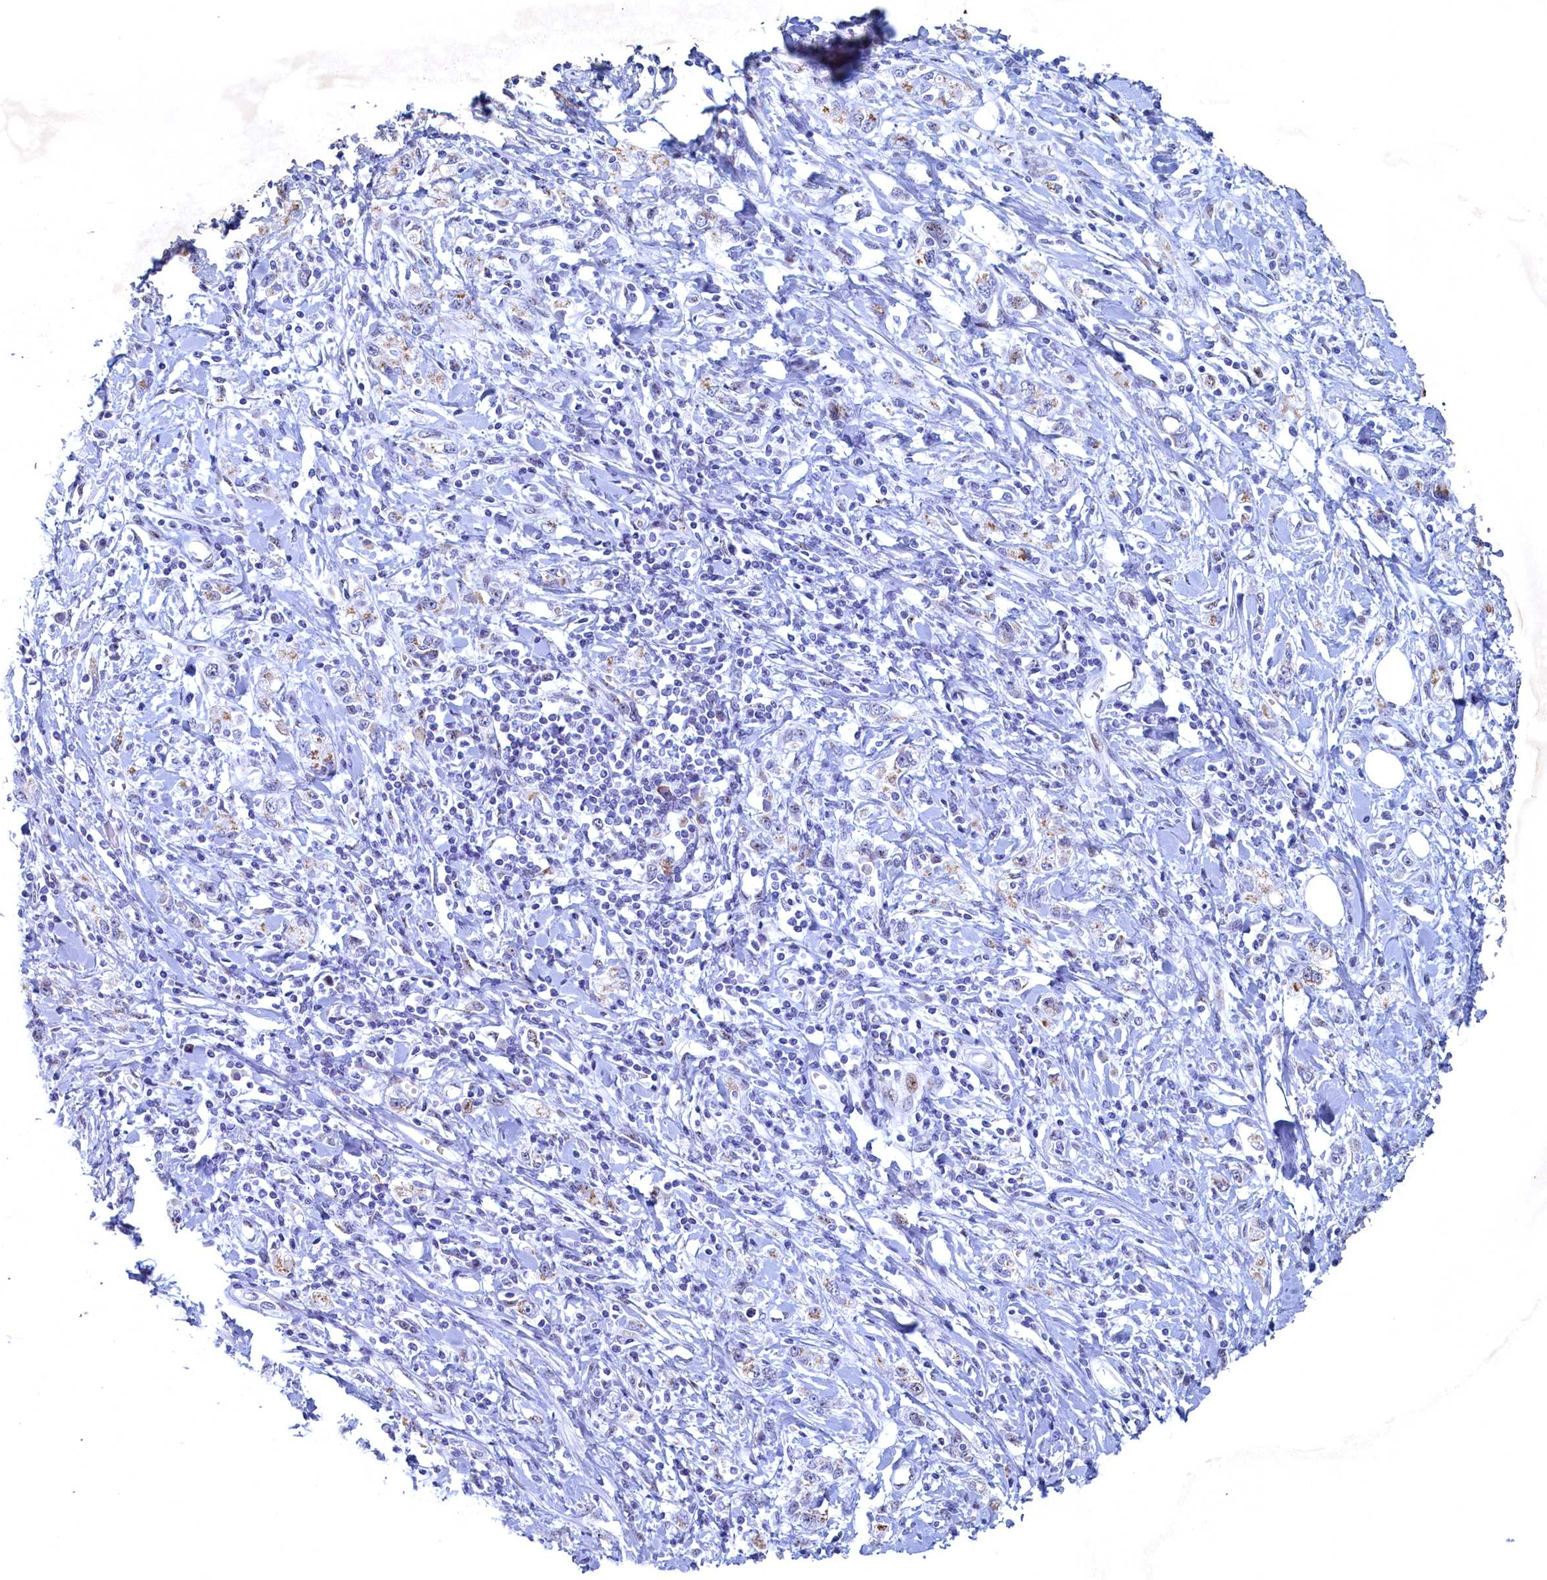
{"staining": {"intensity": "weak", "quantity": "<25%", "location": "cytoplasmic/membranous,nuclear"}, "tissue": "stomach cancer", "cell_type": "Tumor cells", "image_type": "cancer", "snomed": [{"axis": "morphology", "description": "Adenocarcinoma, NOS"}, {"axis": "topography", "description": "Stomach"}], "caption": "Adenocarcinoma (stomach) stained for a protein using immunohistochemistry displays no positivity tumor cells.", "gene": "WDR76", "patient": {"sex": "female", "age": 76}}